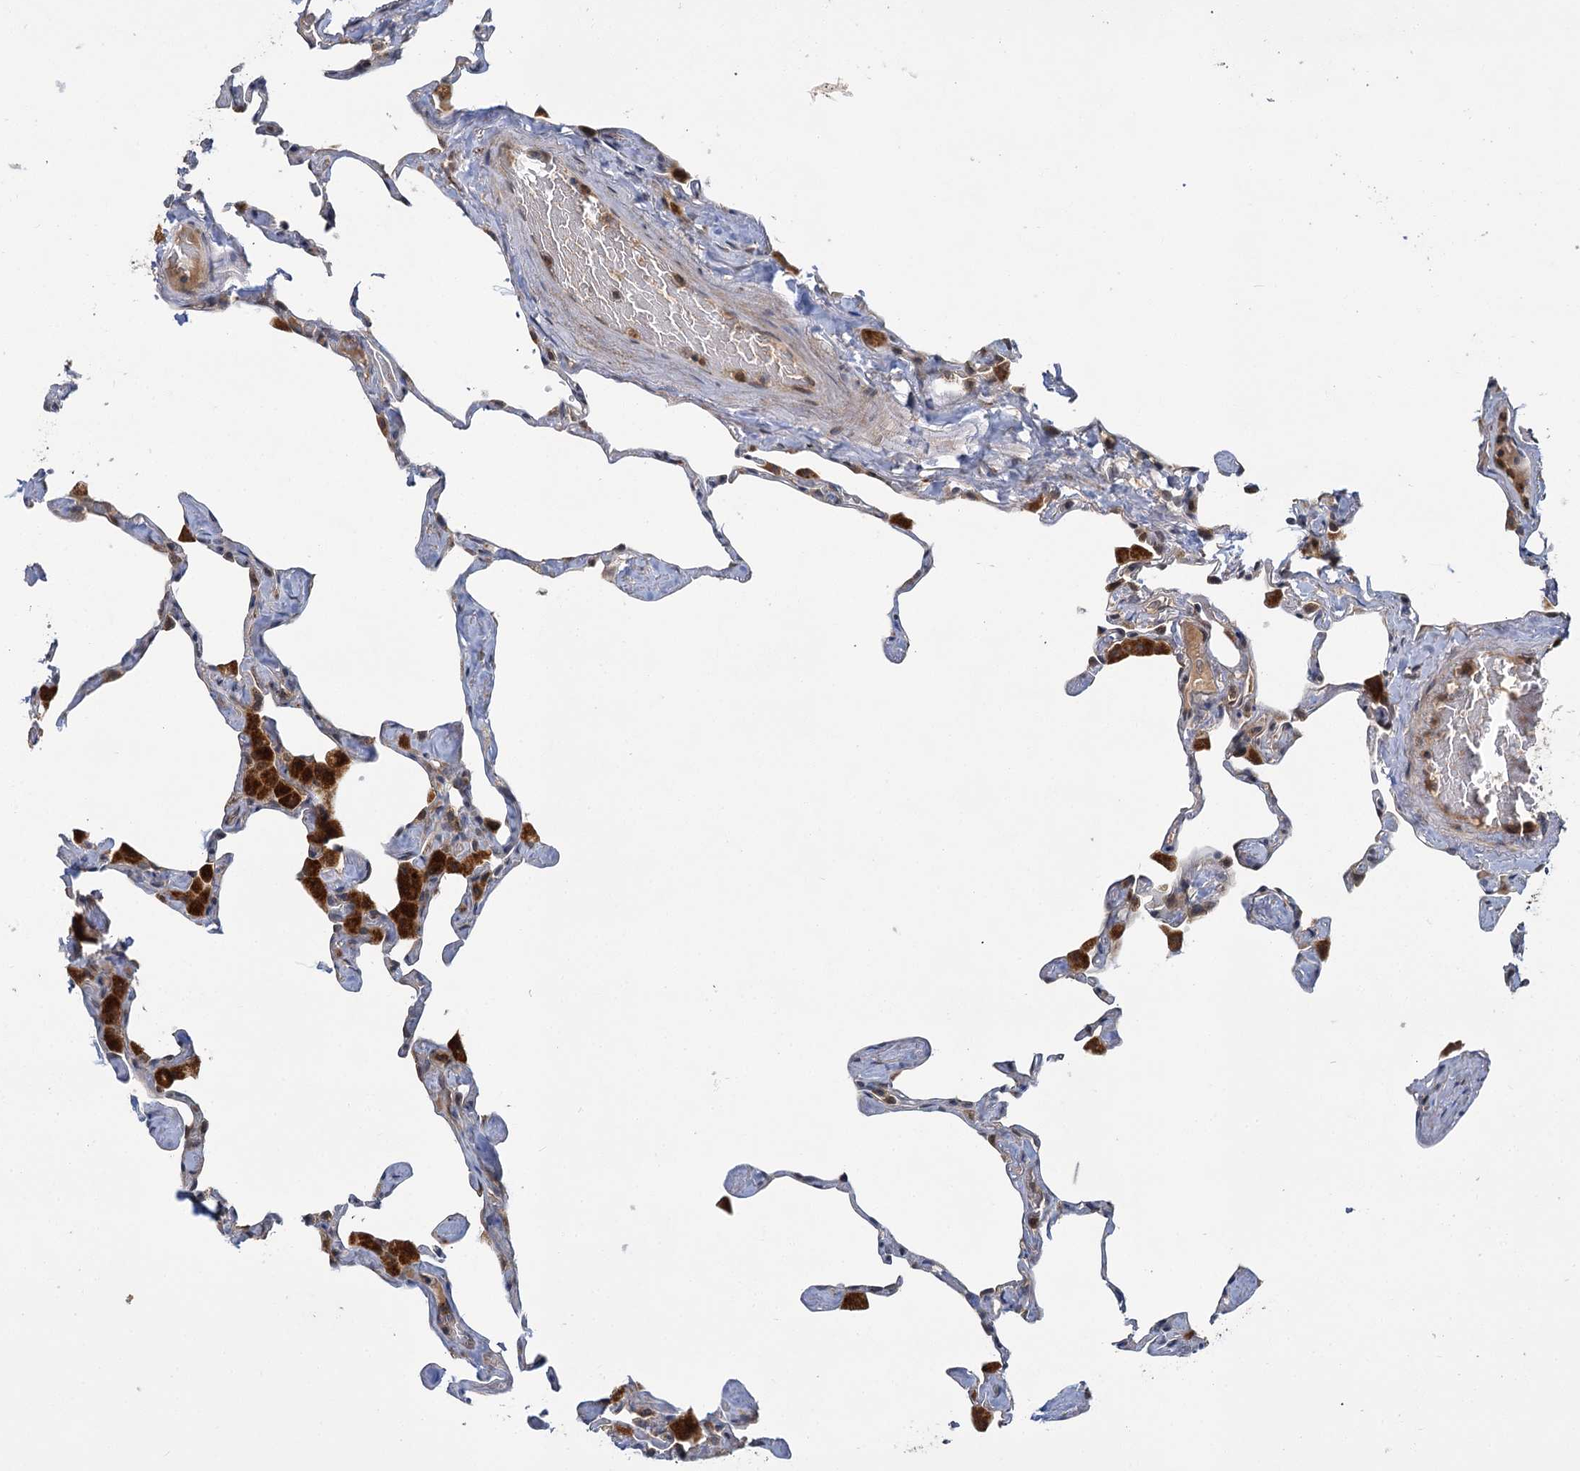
{"staining": {"intensity": "moderate", "quantity": "<25%", "location": "cytoplasmic/membranous"}, "tissue": "lung", "cell_type": "Alveolar cells", "image_type": "normal", "snomed": [{"axis": "morphology", "description": "Normal tissue, NOS"}, {"axis": "topography", "description": "Lung"}], "caption": "Normal lung shows moderate cytoplasmic/membranous expression in about <25% of alveolar cells, visualized by immunohistochemistry.", "gene": "APBA2", "patient": {"sex": "male", "age": 65}}